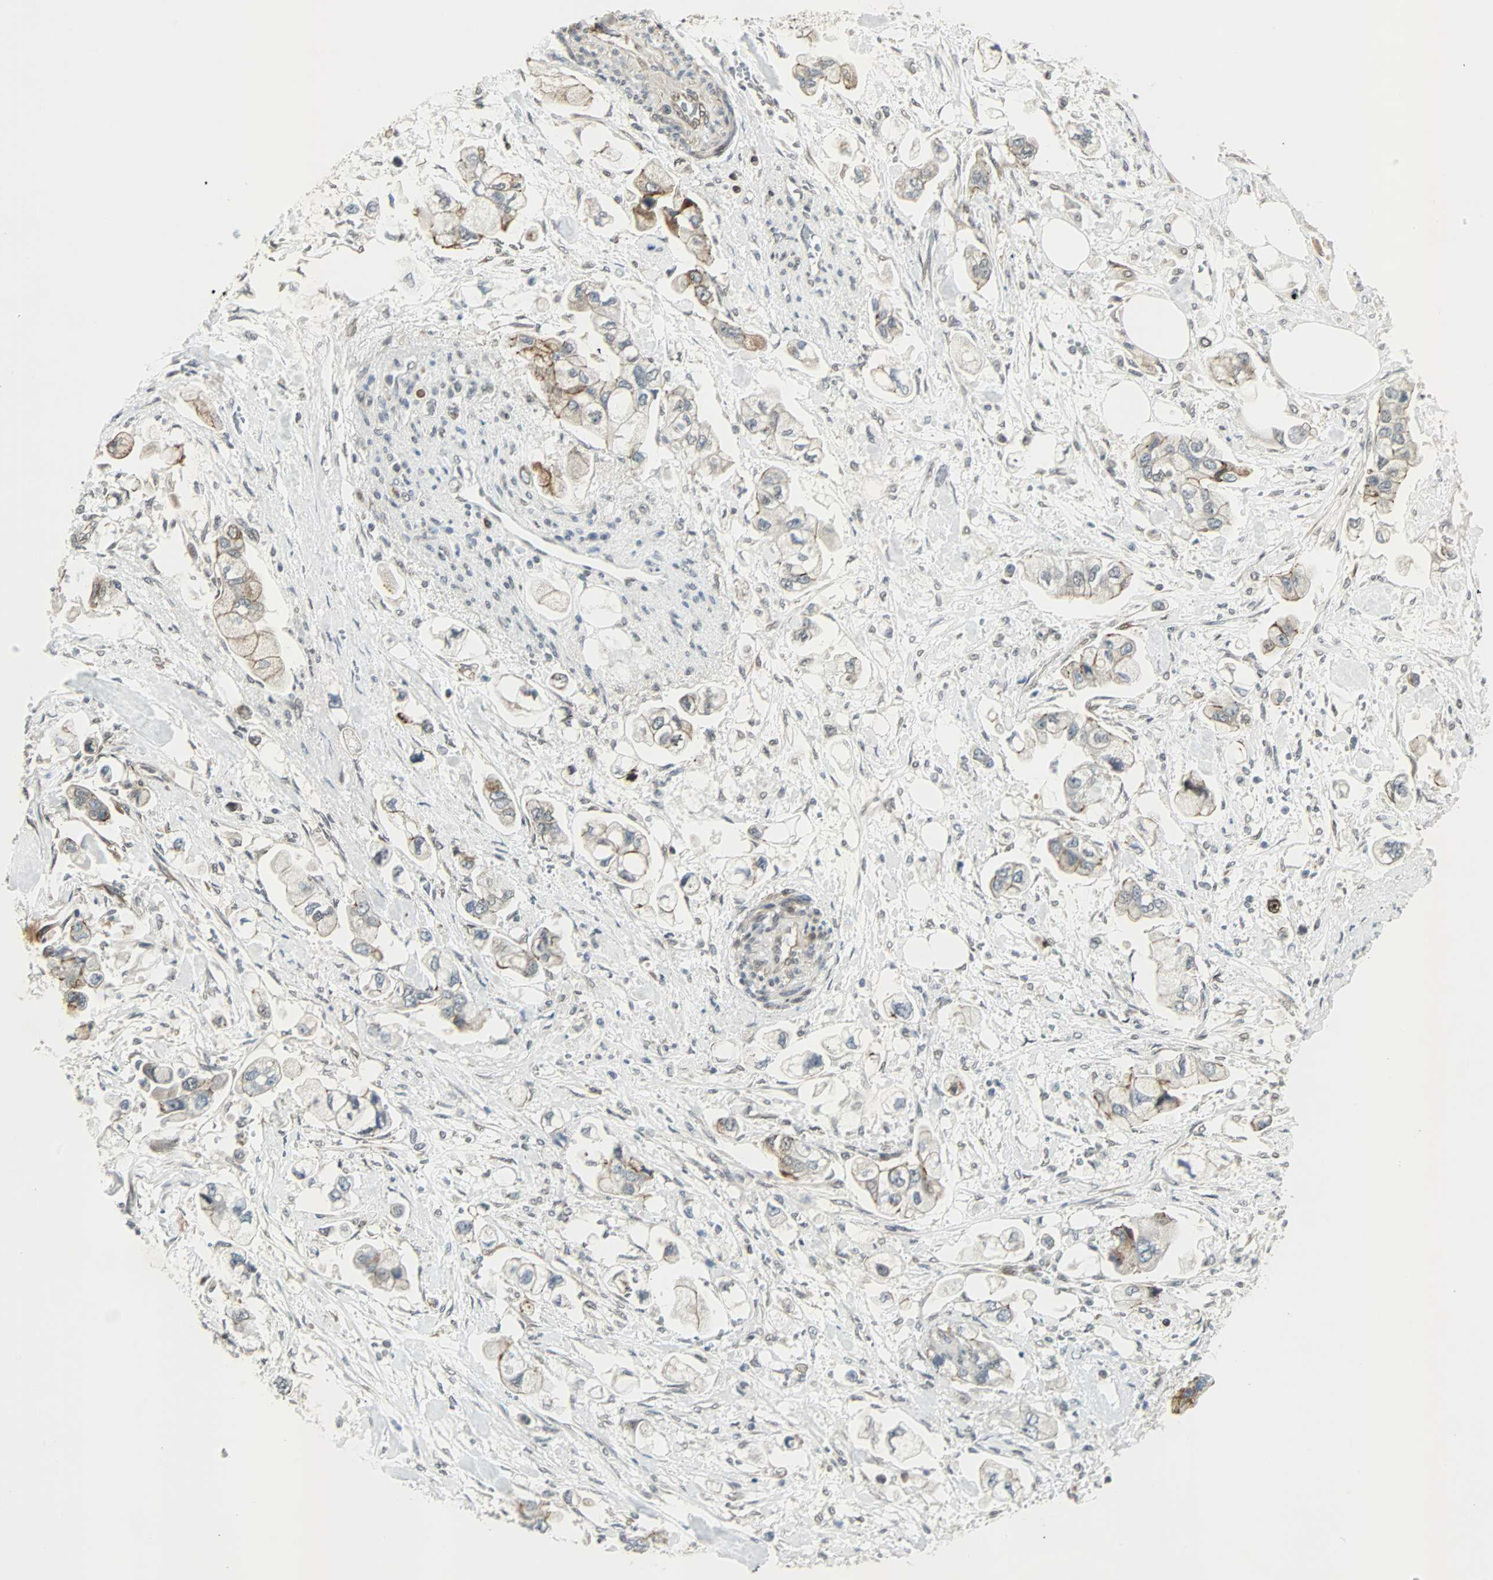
{"staining": {"intensity": "weak", "quantity": "<25%", "location": "cytoplasmic/membranous"}, "tissue": "stomach cancer", "cell_type": "Tumor cells", "image_type": "cancer", "snomed": [{"axis": "morphology", "description": "Adenocarcinoma, NOS"}, {"axis": "topography", "description": "Stomach"}], "caption": "This is a micrograph of immunohistochemistry staining of stomach cancer (adenocarcinoma), which shows no positivity in tumor cells.", "gene": "CBX4", "patient": {"sex": "male", "age": 62}}